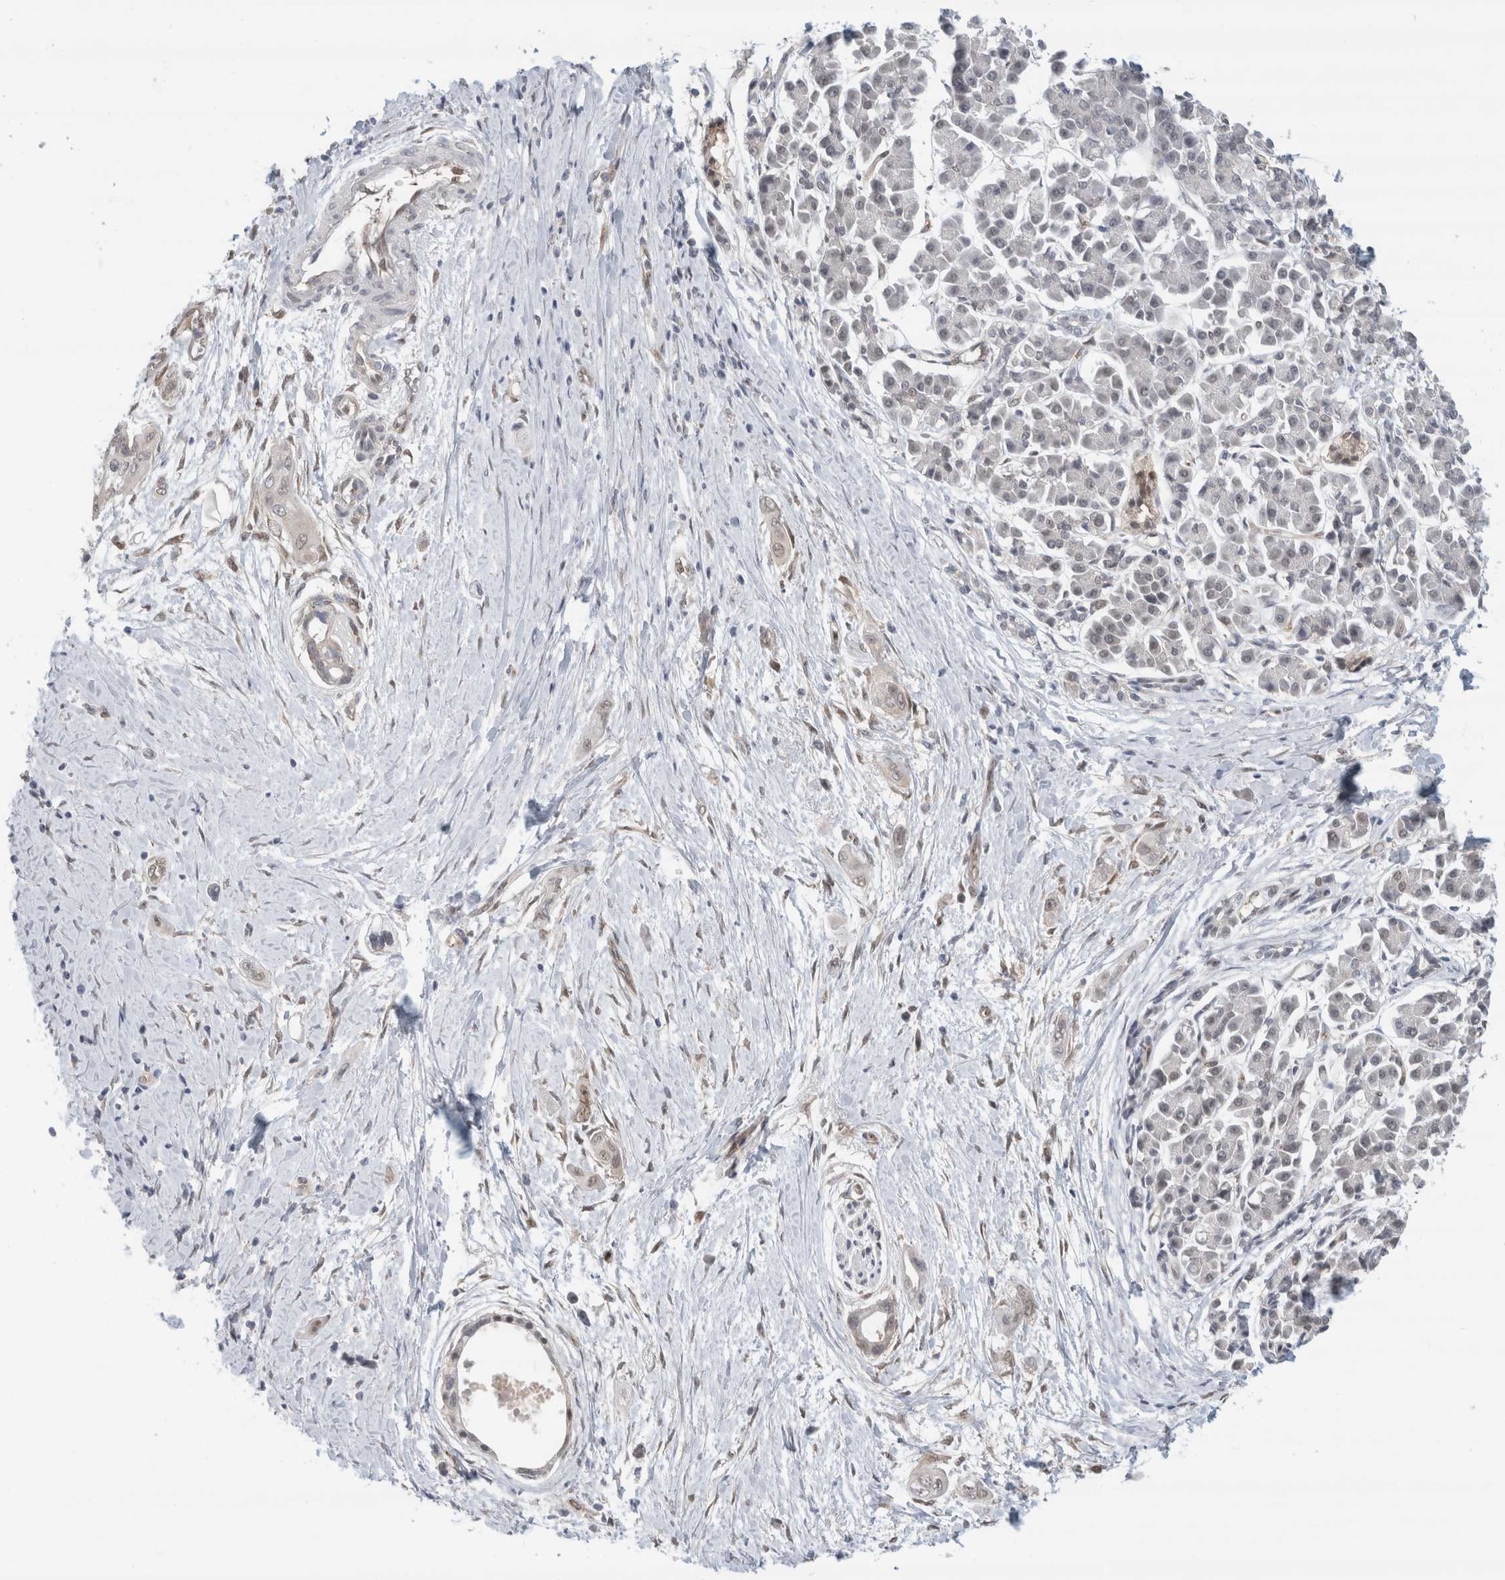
{"staining": {"intensity": "weak", "quantity": "<25%", "location": "nuclear"}, "tissue": "pancreatic cancer", "cell_type": "Tumor cells", "image_type": "cancer", "snomed": [{"axis": "morphology", "description": "Adenocarcinoma, NOS"}, {"axis": "topography", "description": "Pancreas"}], "caption": "This is an immunohistochemistry photomicrograph of adenocarcinoma (pancreatic). There is no positivity in tumor cells.", "gene": "EIF4G3", "patient": {"sex": "male", "age": 59}}